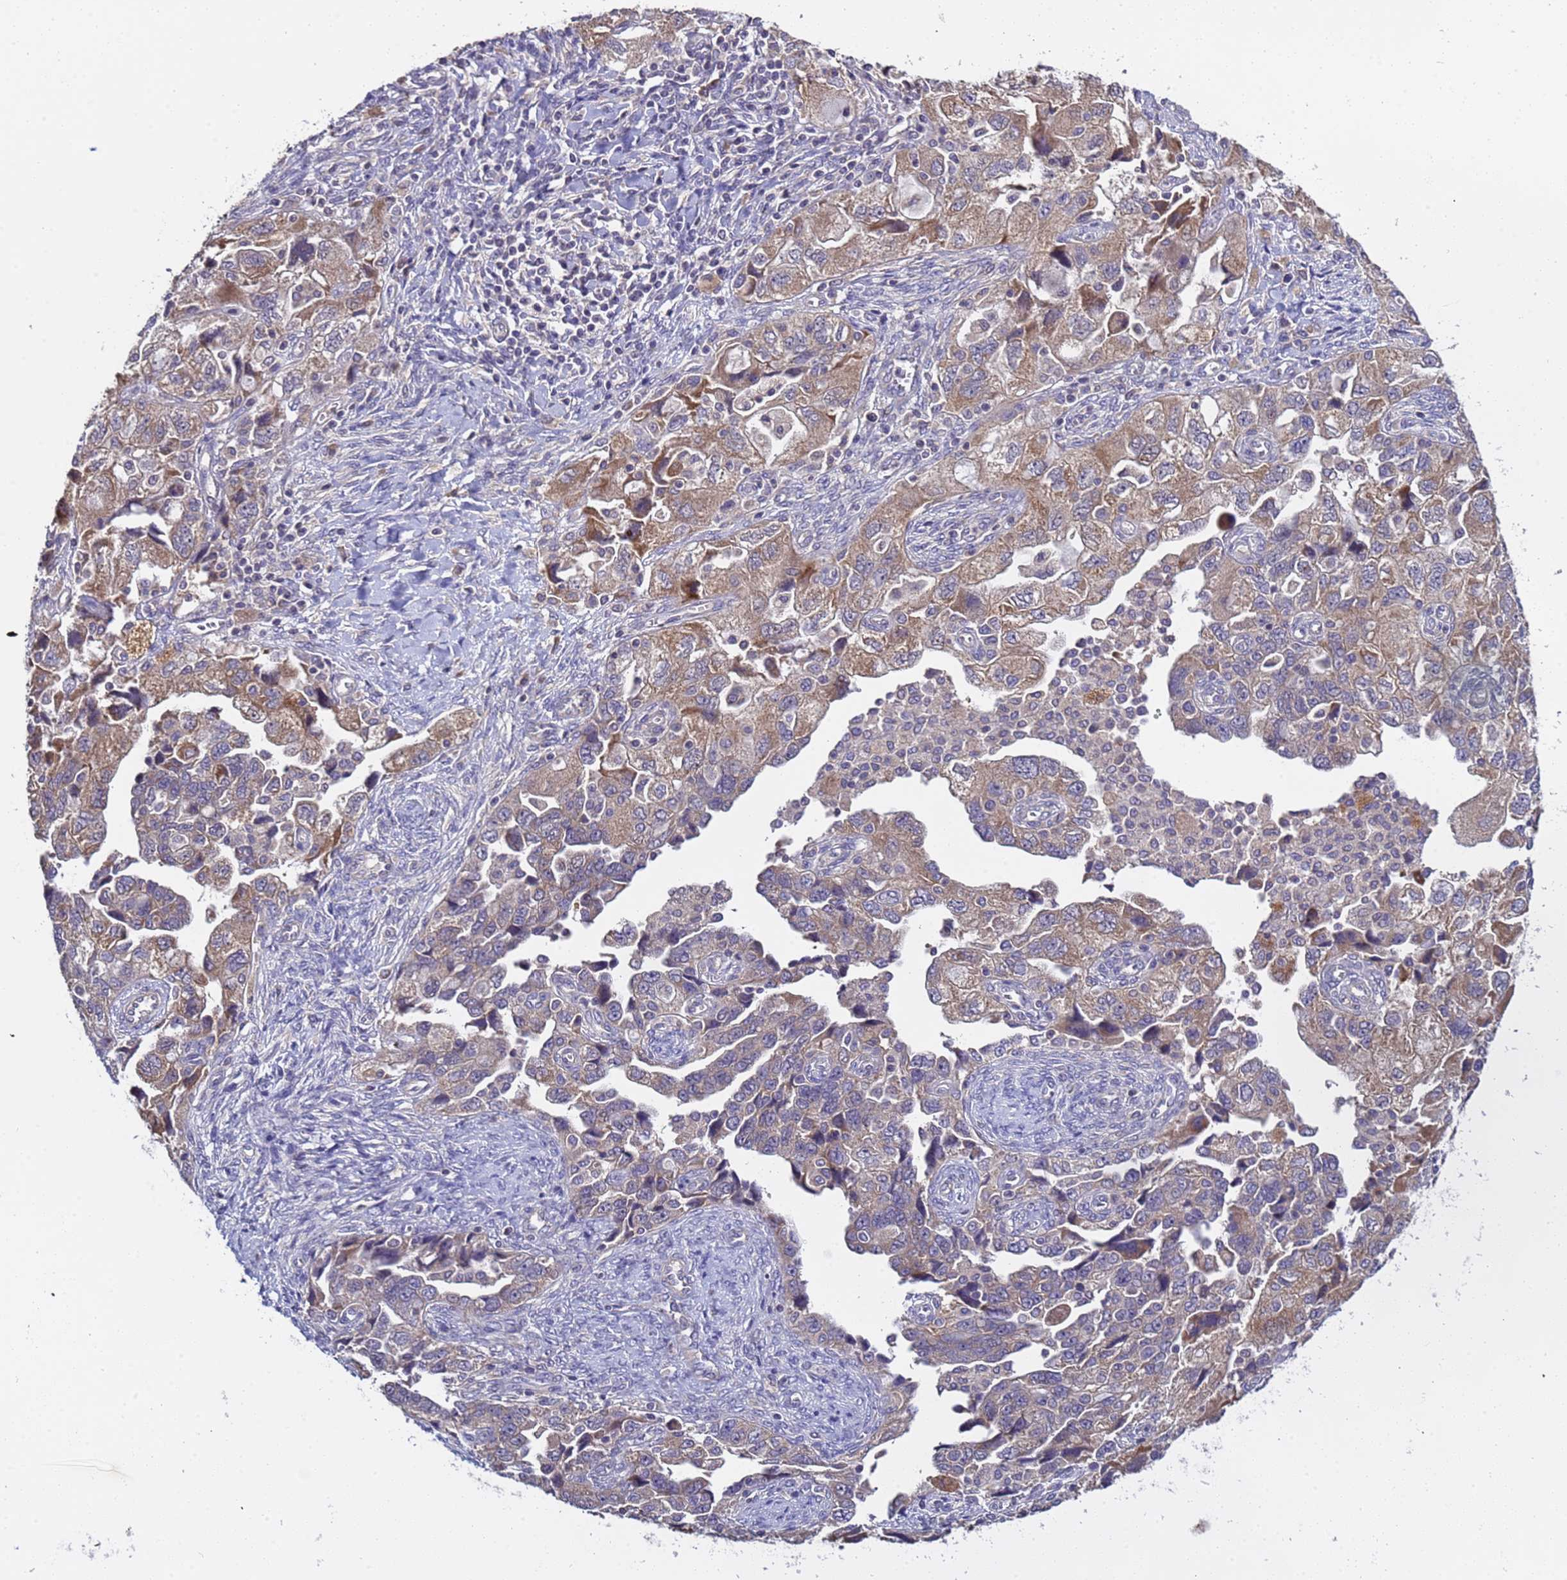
{"staining": {"intensity": "weak", "quantity": "25%-75%", "location": "cytoplasmic/membranous"}, "tissue": "ovarian cancer", "cell_type": "Tumor cells", "image_type": "cancer", "snomed": [{"axis": "morphology", "description": "Carcinoma, NOS"}, {"axis": "morphology", "description": "Cystadenocarcinoma, serous, NOS"}, {"axis": "topography", "description": "Ovary"}], "caption": "Immunohistochemical staining of serous cystadenocarcinoma (ovarian) reveals low levels of weak cytoplasmic/membranous protein expression in approximately 25%-75% of tumor cells.", "gene": "ELMOD2", "patient": {"sex": "female", "age": 69}}